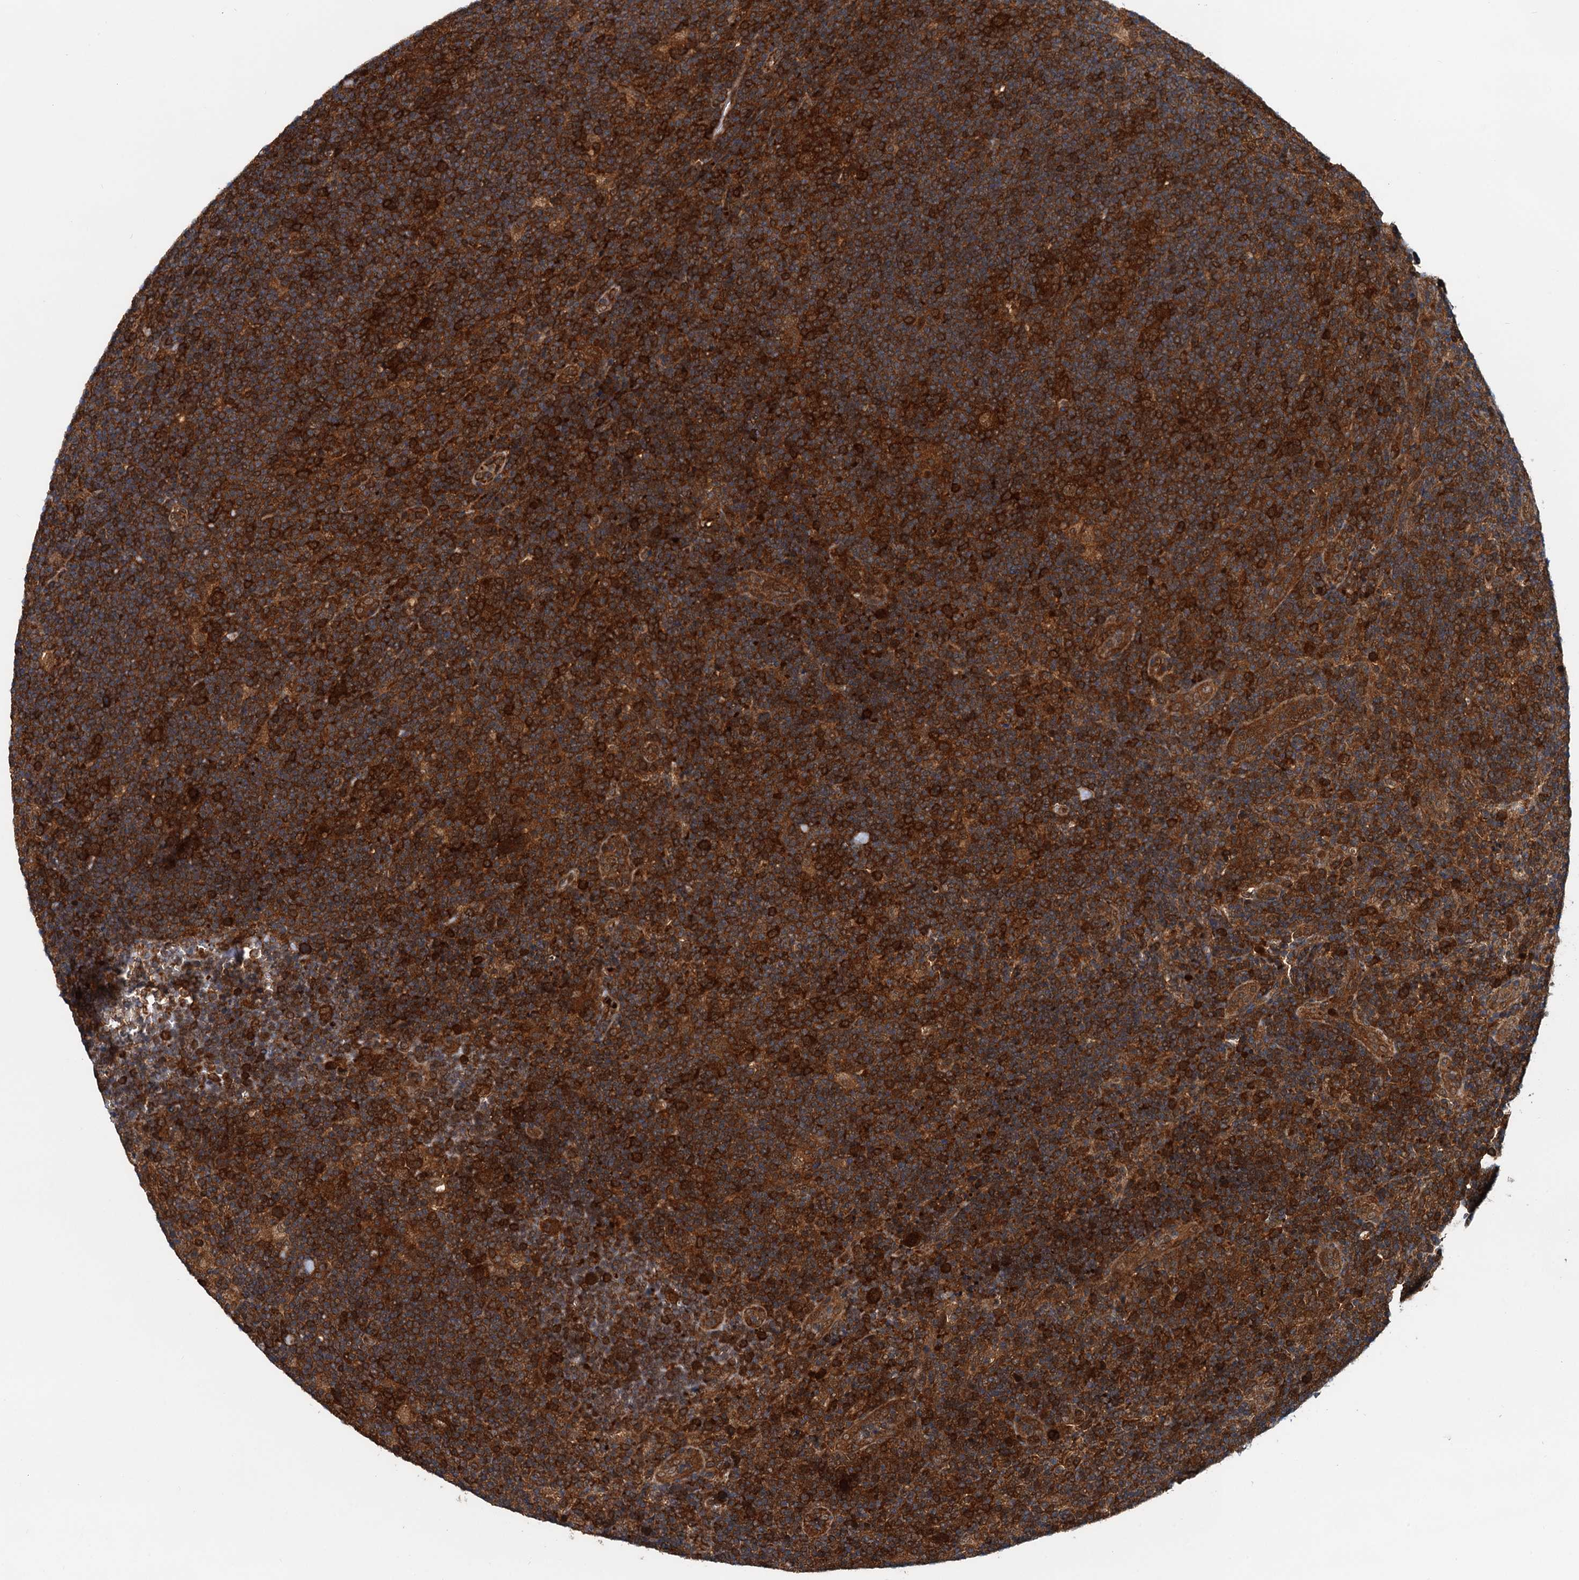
{"staining": {"intensity": "moderate", "quantity": ">75%", "location": "cytoplasmic/membranous"}, "tissue": "lymphoma", "cell_type": "Tumor cells", "image_type": "cancer", "snomed": [{"axis": "morphology", "description": "Hodgkin's disease, NOS"}, {"axis": "topography", "description": "Lymph node"}], "caption": "Tumor cells display medium levels of moderate cytoplasmic/membranous staining in approximately >75% of cells in lymphoma. (Stains: DAB in brown, nuclei in blue, Microscopy: brightfield microscopy at high magnification).", "gene": "AAGAB", "patient": {"sex": "female", "age": 57}}